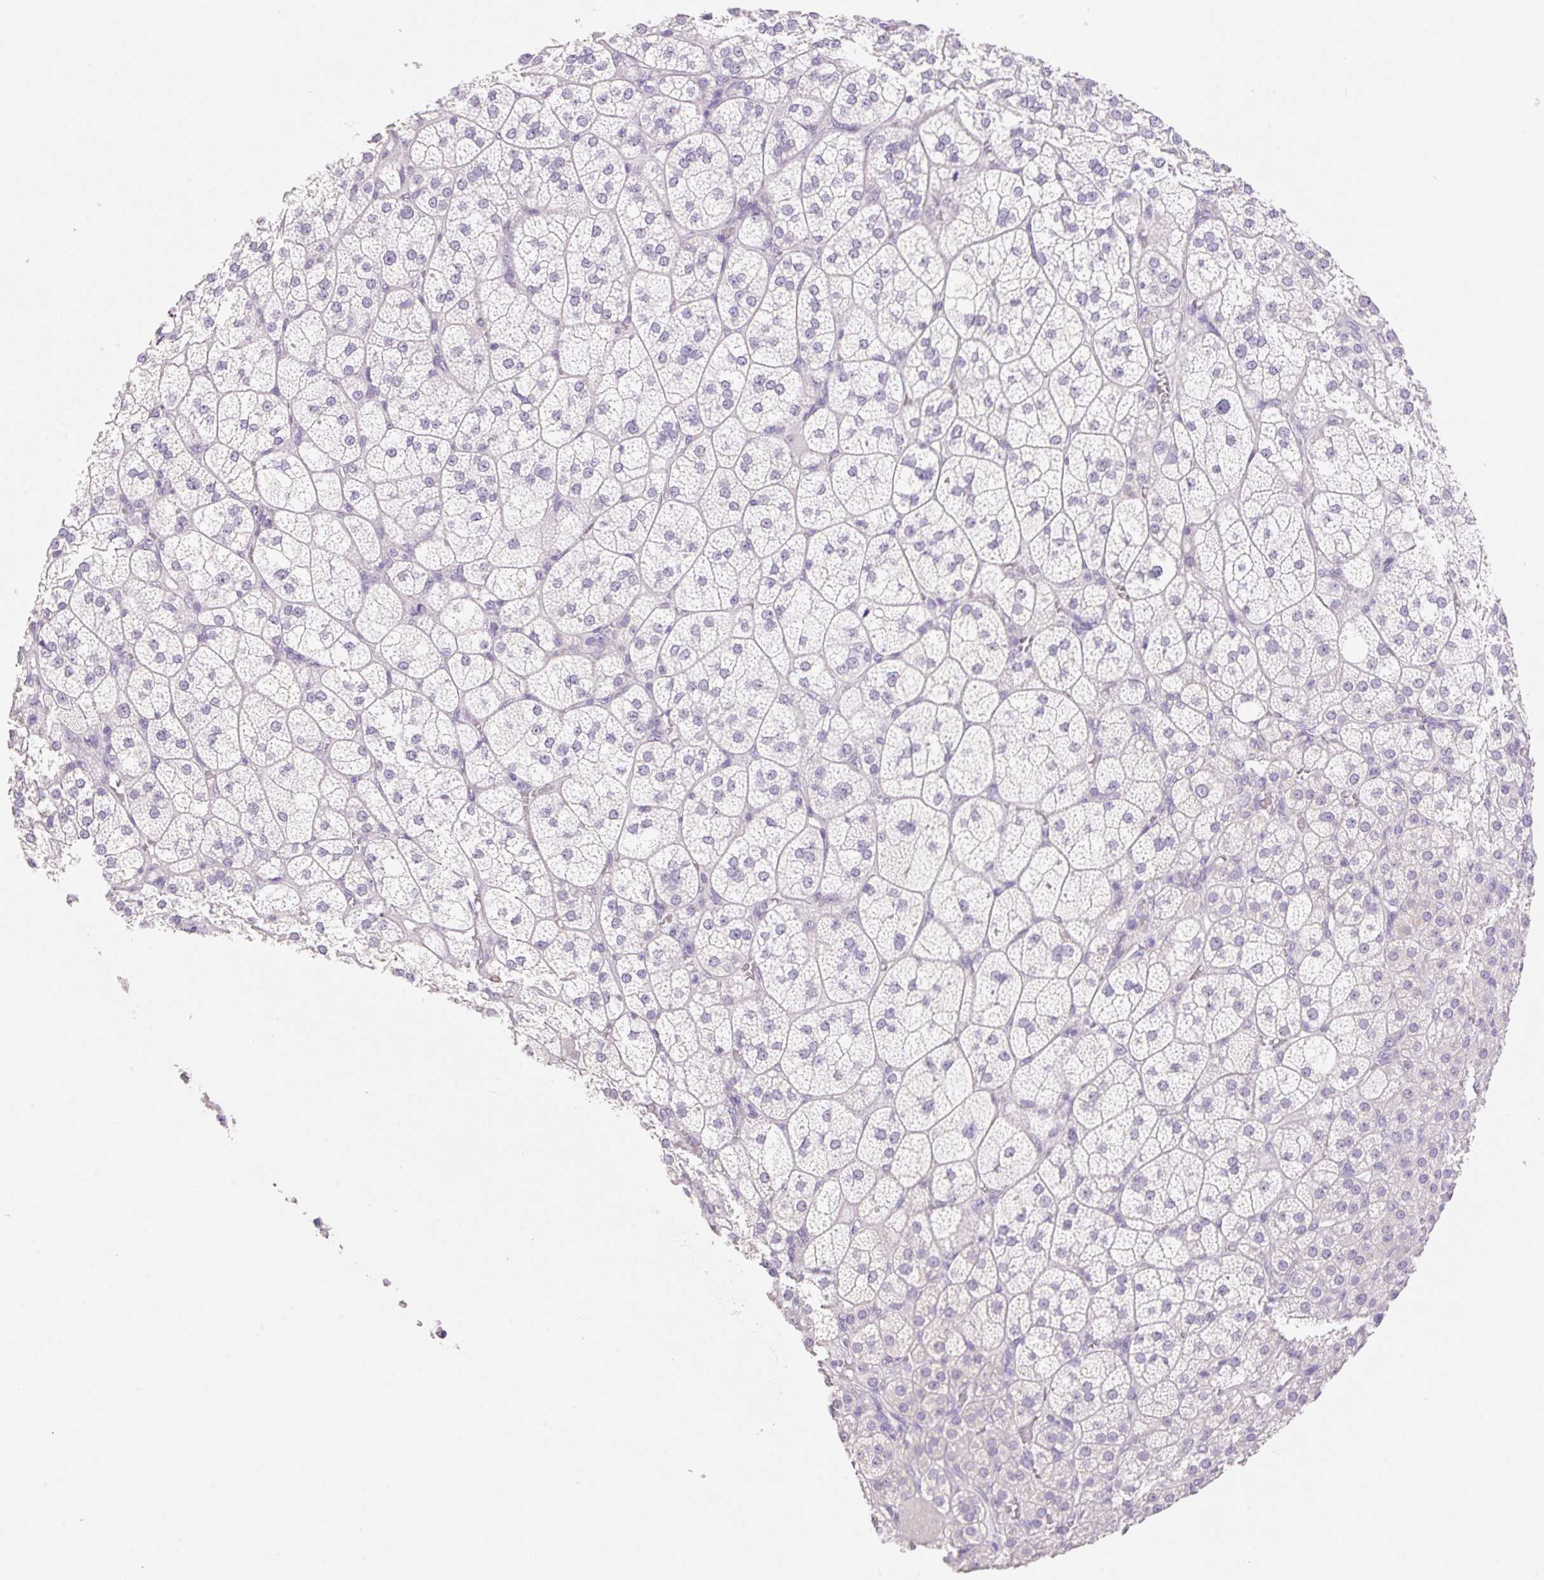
{"staining": {"intensity": "negative", "quantity": "none", "location": "none"}, "tissue": "adrenal gland", "cell_type": "Glandular cells", "image_type": "normal", "snomed": [{"axis": "morphology", "description": "Normal tissue, NOS"}, {"axis": "topography", "description": "Adrenal gland"}], "caption": "IHC micrograph of benign adrenal gland: adrenal gland stained with DAB demonstrates no significant protein positivity in glandular cells.", "gene": "HCRTR2", "patient": {"sex": "female", "age": 60}}